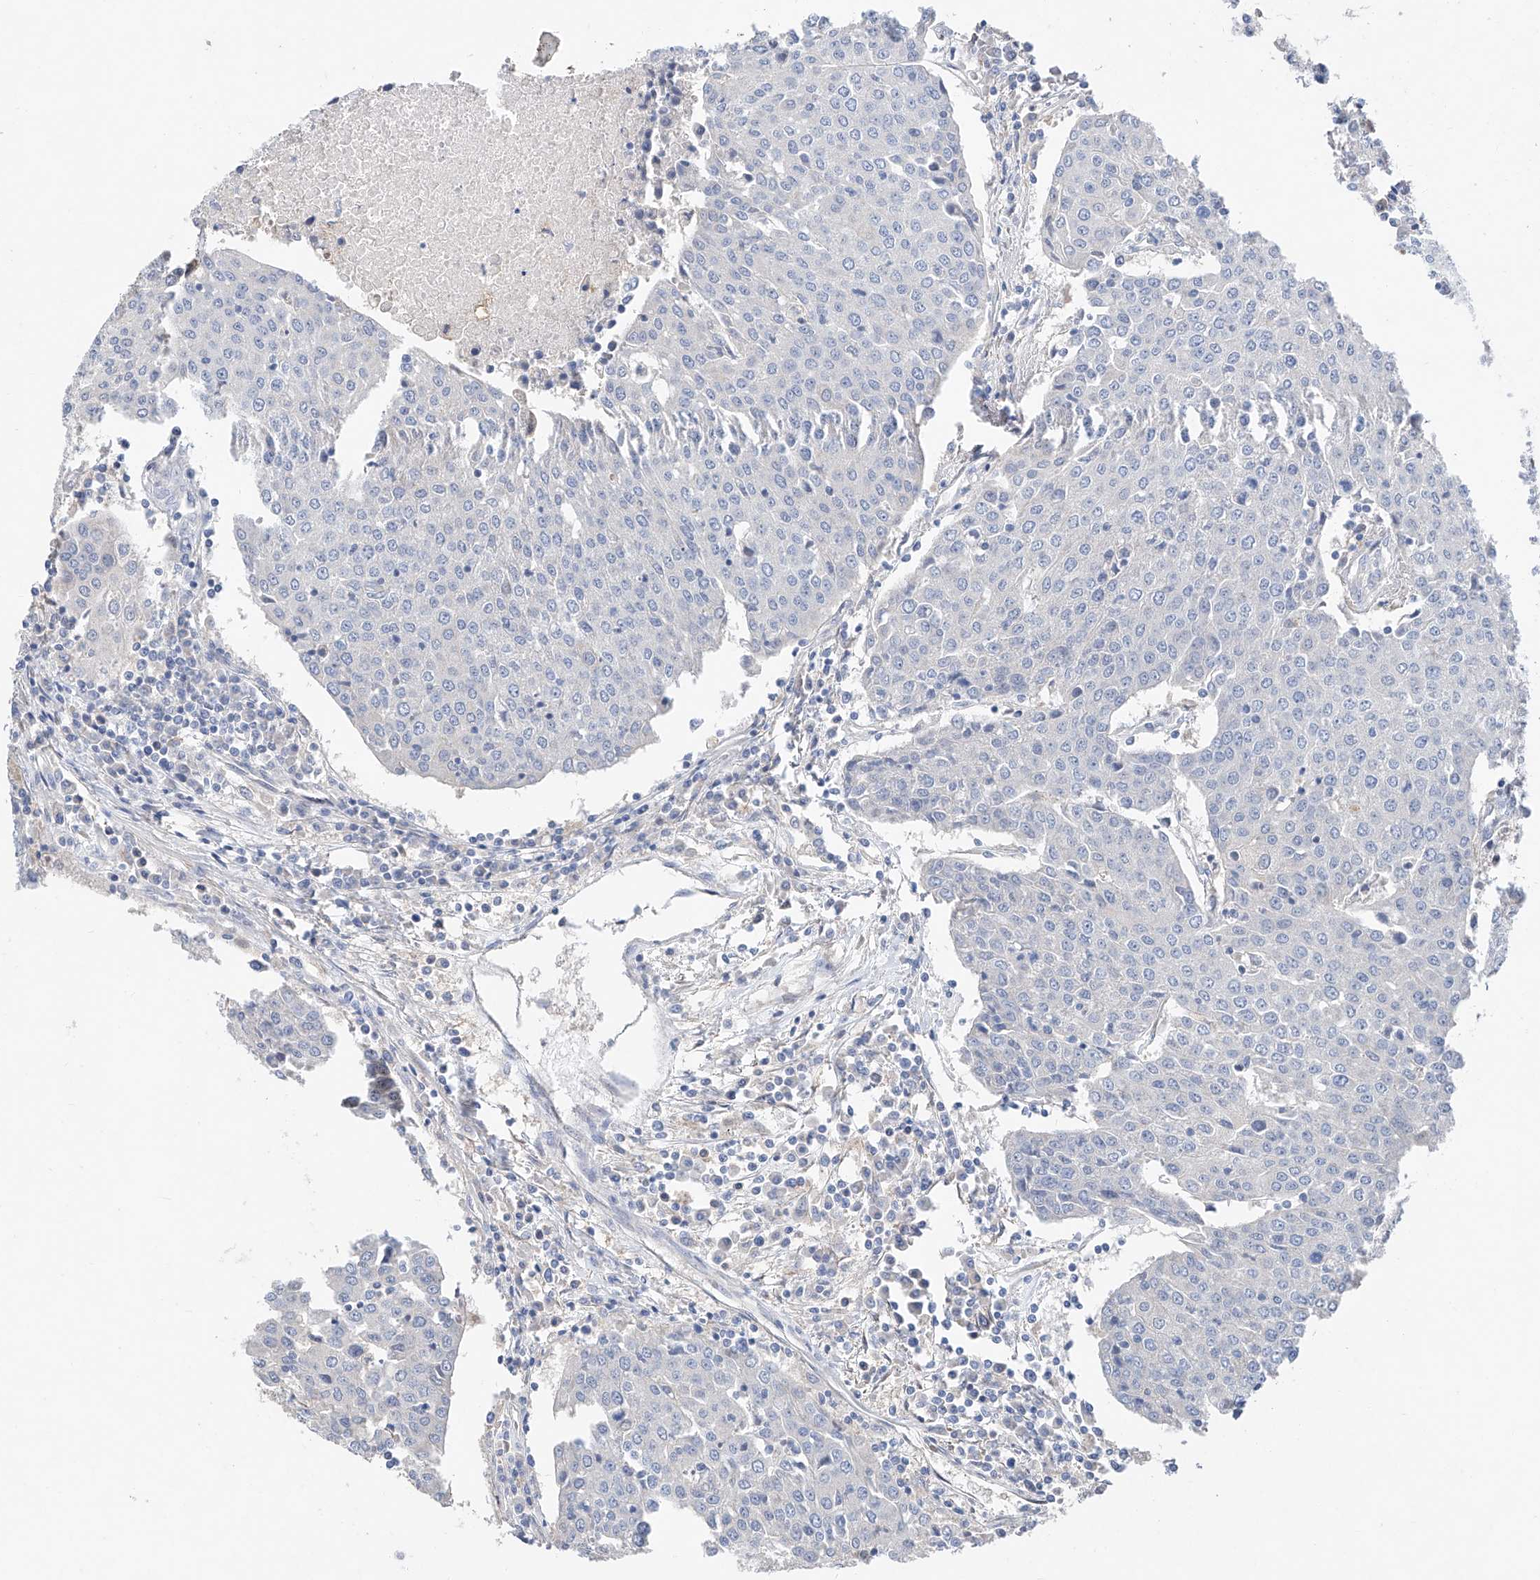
{"staining": {"intensity": "negative", "quantity": "none", "location": "none"}, "tissue": "urothelial cancer", "cell_type": "Tumor cells", "image_type": "cancer", "snomed": [{"axis": "morphology", "description": "Urothelial carcinoma, High grade"}, {"axis": "topography", "description": "Urinary bladder"}], "caption": "The micrograph shows no staining of tumor cells in urothelial cancer.", "gene": "FUCA2", "patient": {"sex": "female", "age": 85}}